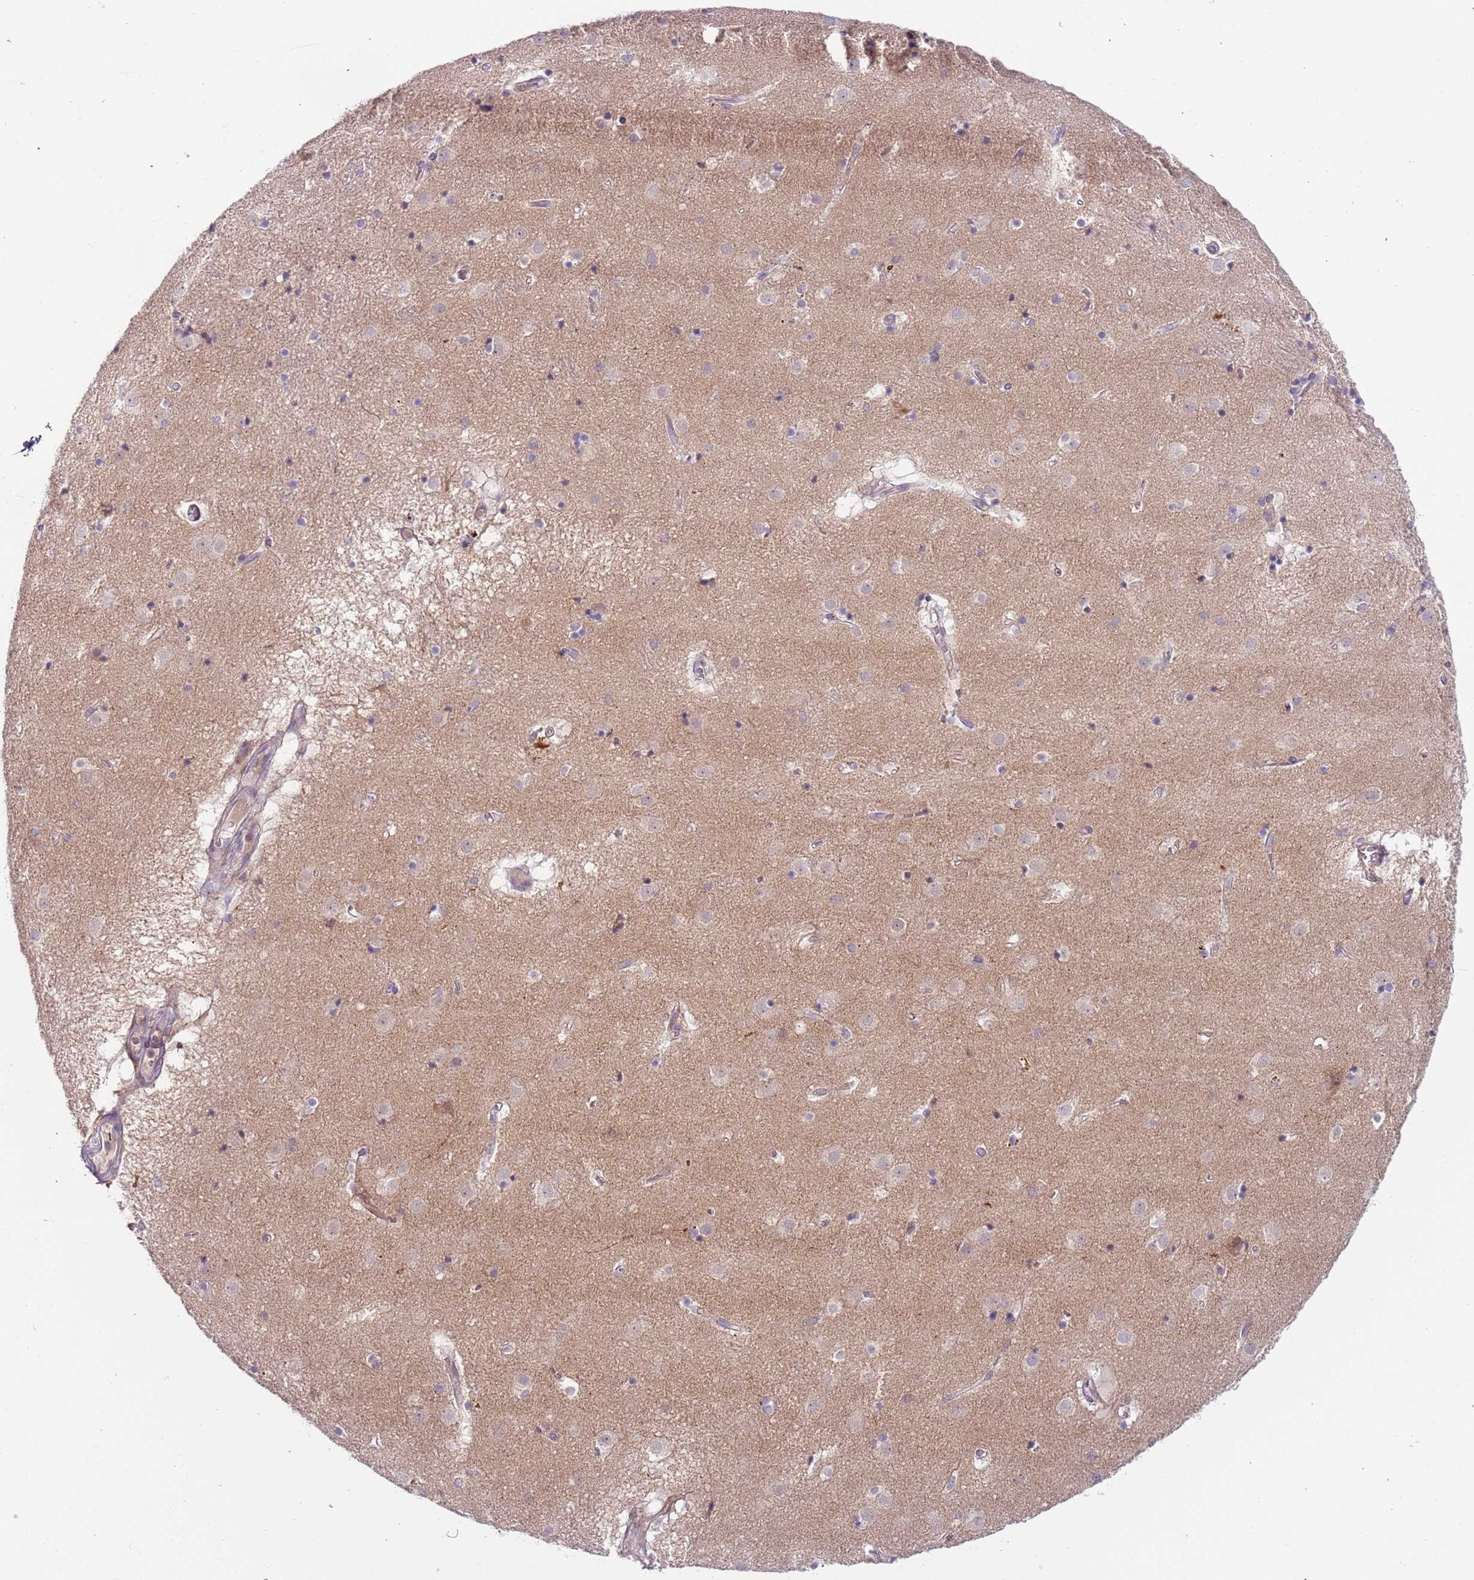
{"staining": {"intensity": "negative", "quantity": "none", "location": "none"}, "tissue": "caudate", "cell_type": "Glial cells", "image_type": "normal", "snomed": [{"axis": "morphology", "description": "Normal tissue, NOS"}, {"axis": "topography", "description": "Lateral ventricle wall"}], "caption": "IHC of benign human caudate reveals no staining in glial cells.", "gene": "VWCE", "patient": {"sex": "male", "age": 70}}